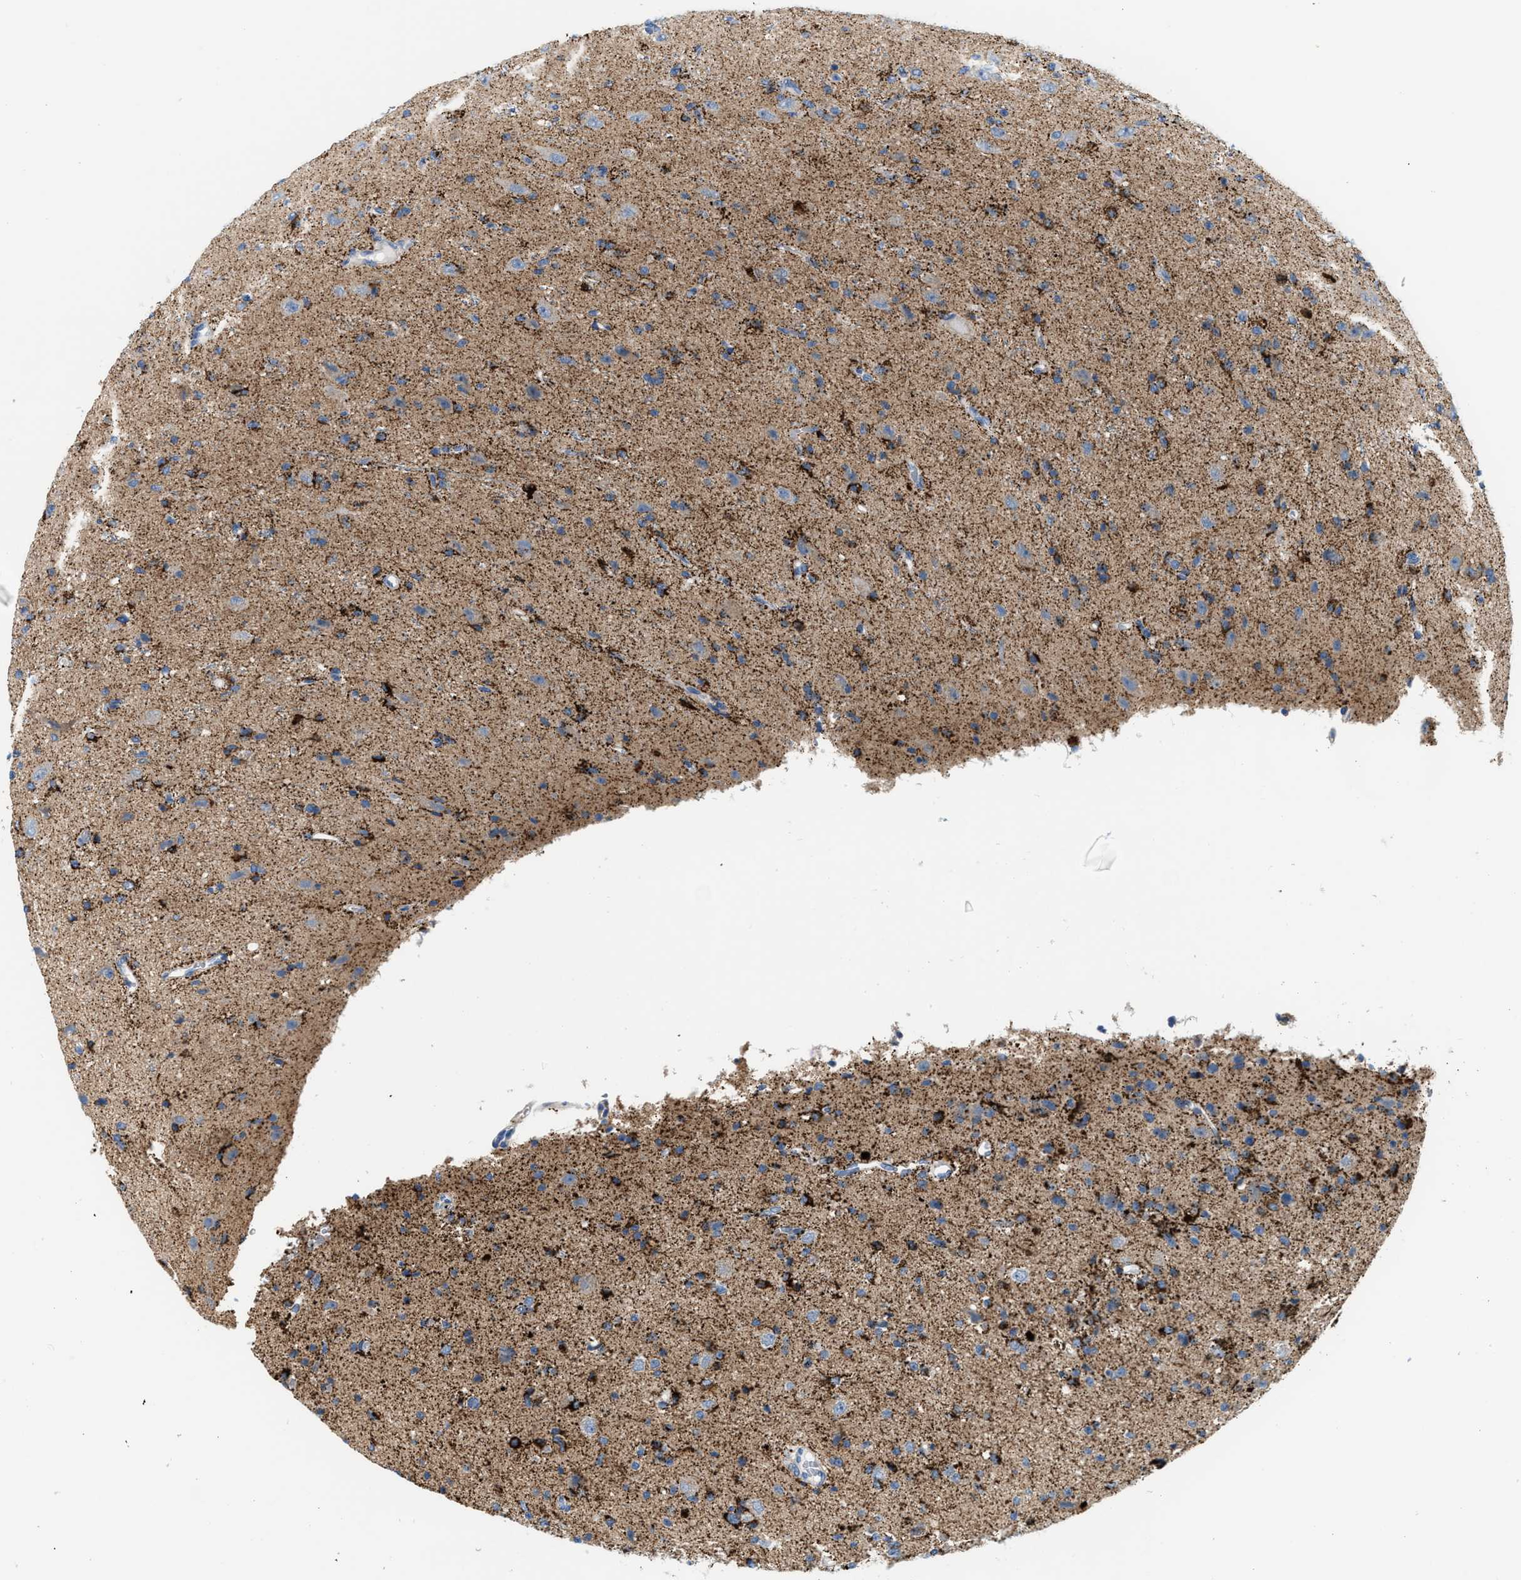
{"staining": {"intensity": "moderate", "quantity": "25%-75%", "location": "cytoplasmic/membranous"}, "tissue": "glioma", "cell_type": "Tumor cells", "image_type": "cancer", "snomed": [{"axis": "morphology", "description": "Glioma, malignant, High grade"}, {"axis": "topography", "description": "pancreas cauda"}], "caption": "Human glioma stained with a brown dye reveals moderate cytoplasmic/membranous positive staining in about 25%-75% of tumor cells.", "gene": "JADE1", "patient": {"sex": "male", "age": 60}}